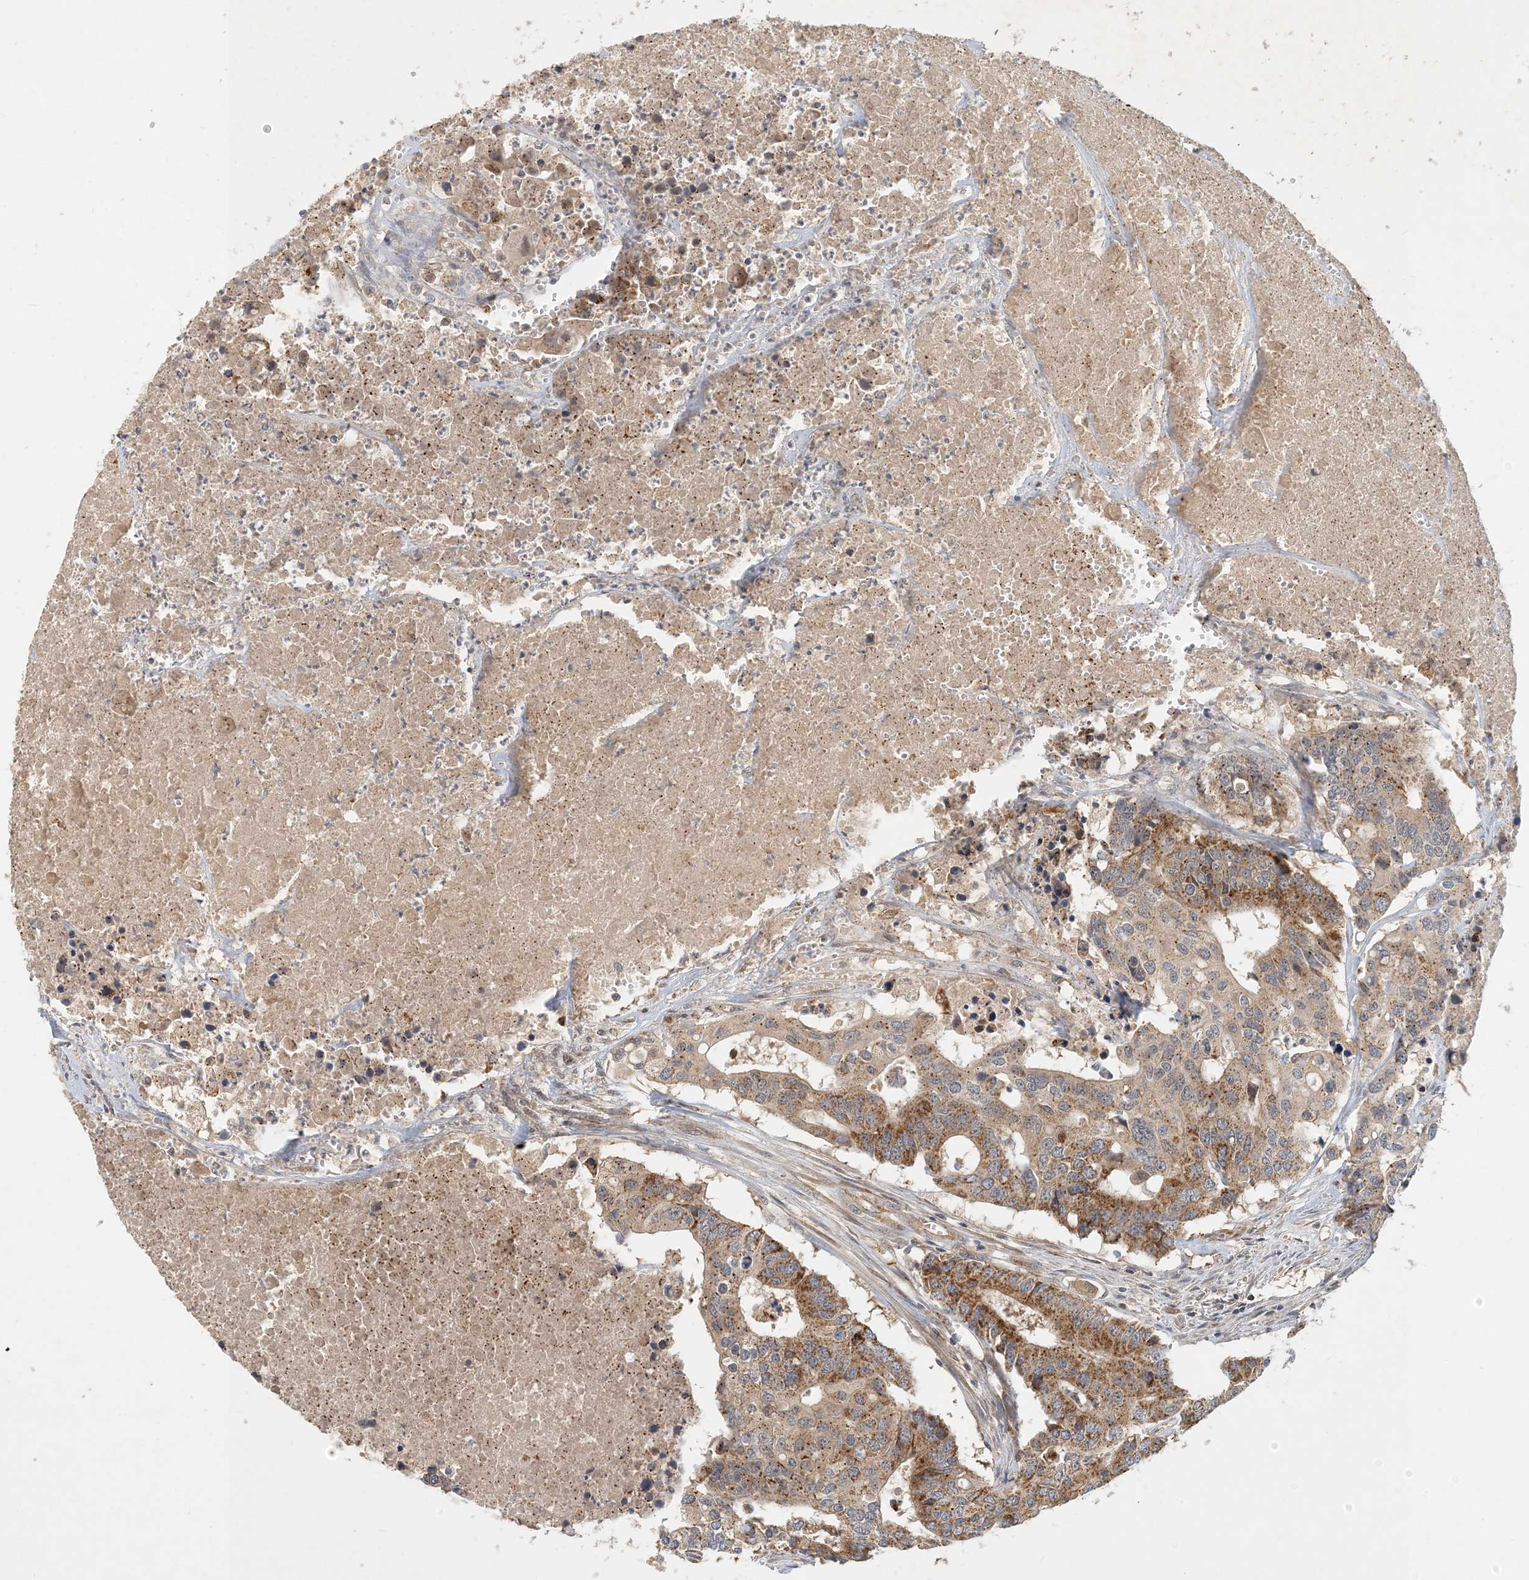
{"staining": {"intensity": "moderate", "quantity": "25%-75%", "location": "cytoplasmic/membranous"}, "tissue": "colorectal cancer", "cell_type": "Tumor cells", "image_type": "cancer", "snomed": [{"axis": "morphology", "description": "Adenocarcinoma, NOS"}, {"axis": "topography", "description": "Colon"}], "caption": "Protein staining shows moderate cytoplasmic/membranous expression in about 25%-75% of tumor cells in colorectal cancer. (DAB (3,3'-diaminobenzidine) IHC, brown staining for protein, blue staining for nuclei).", "gene": "ZBTB3", "patient": {"sex": "male", "age": 77}}